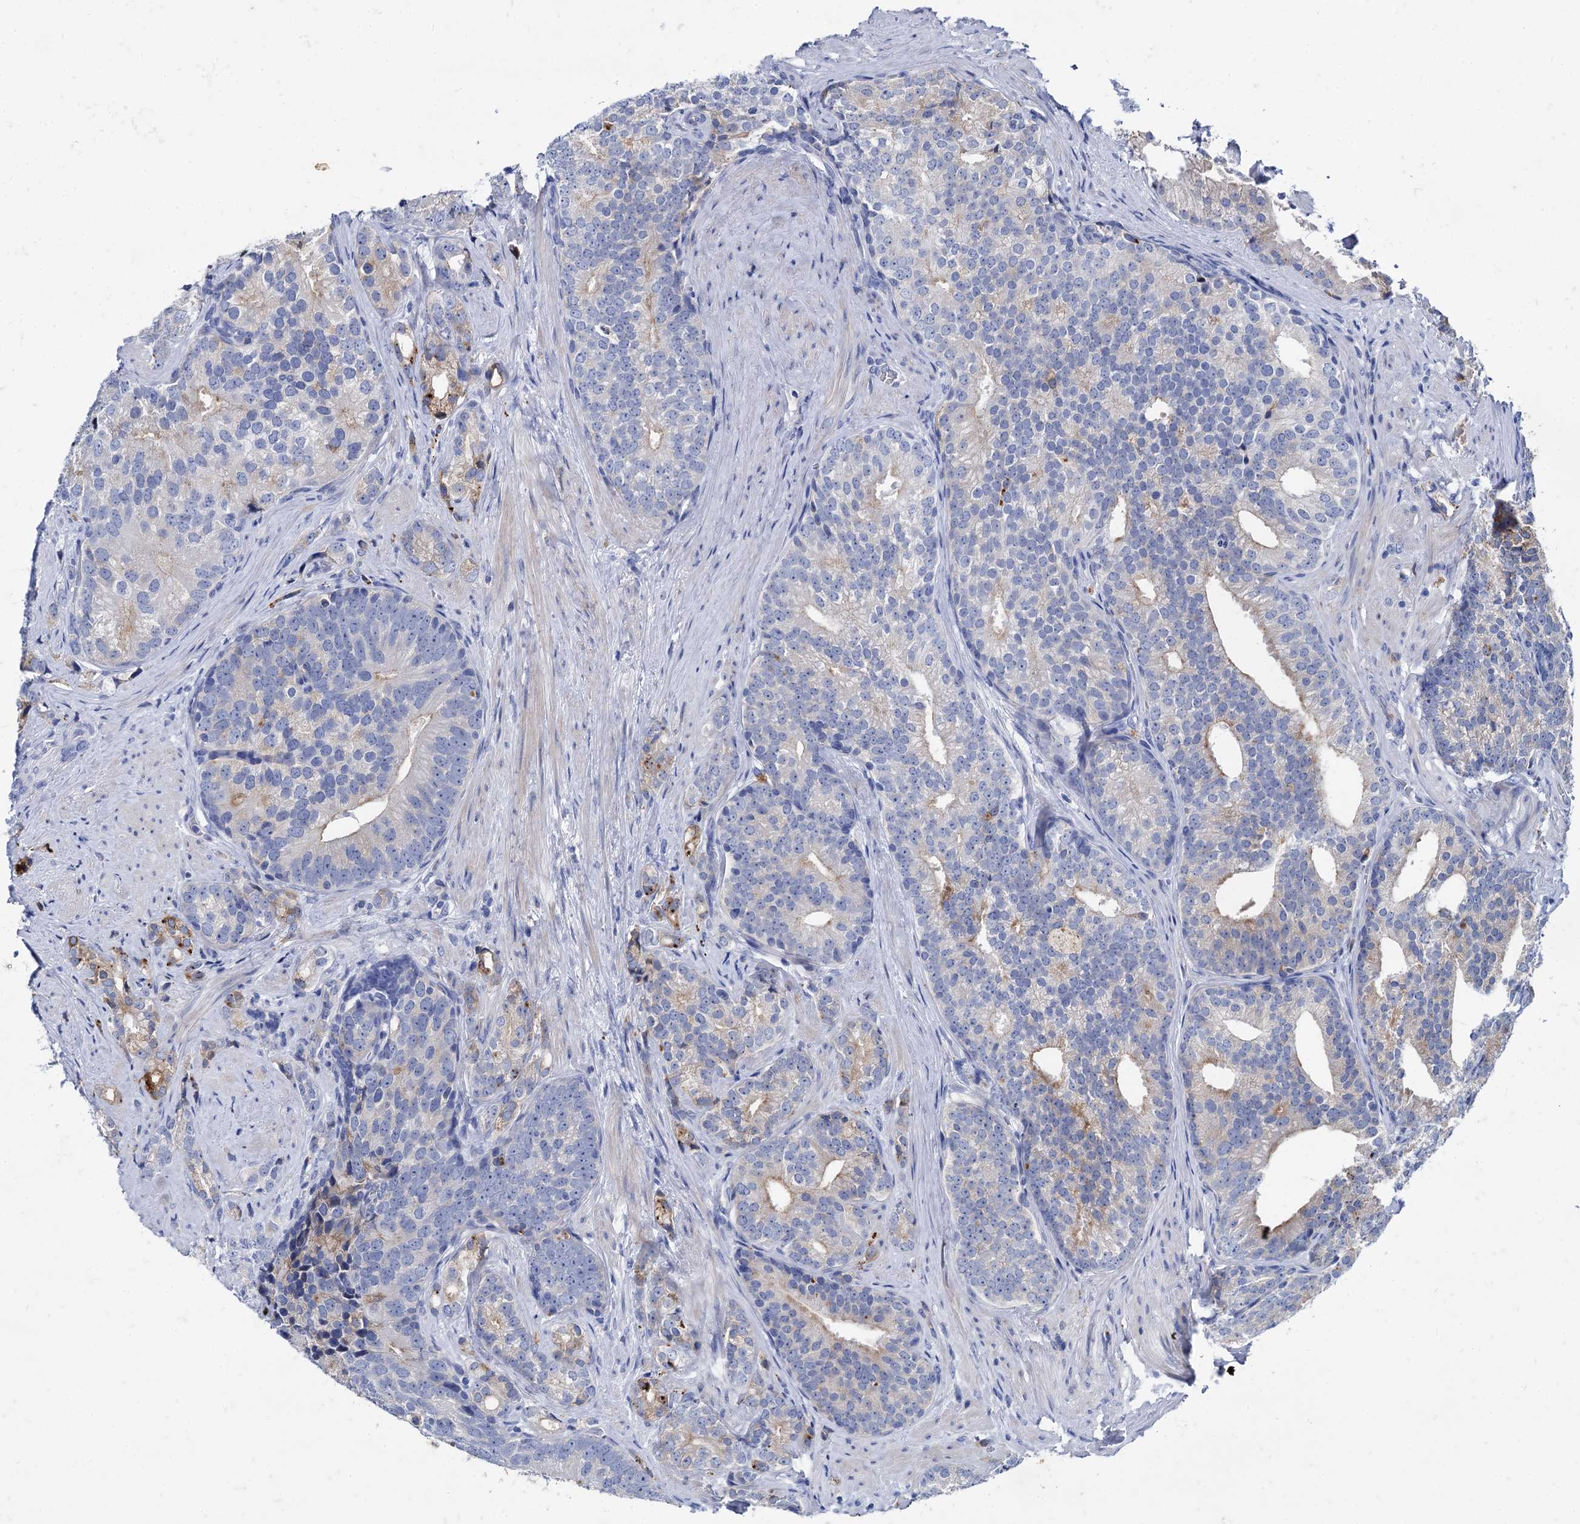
{"staining": {"intensity": "strong", "quantity": "<25%", "location": "cytoplasmic/membranous"}, "tissue": "prostate cancer", "cell_type": "Tumor cells", "image_type": "cancer", "snomed": [{"axis": "morphology", "description": "Adenocarcinoma, Low grade"}, {"axis": "topography", "description": "Prostate"}], "caption": "Immunohistochemical staining of human prostate cancer reveals medium levels of strong cytoplasmic/membranous expression in about <25% of tumor cells. (IHC, brightfield microscopy, high magnification).", "gene": "TMEM72", "patient": {"sex": "male", "age": 71}}